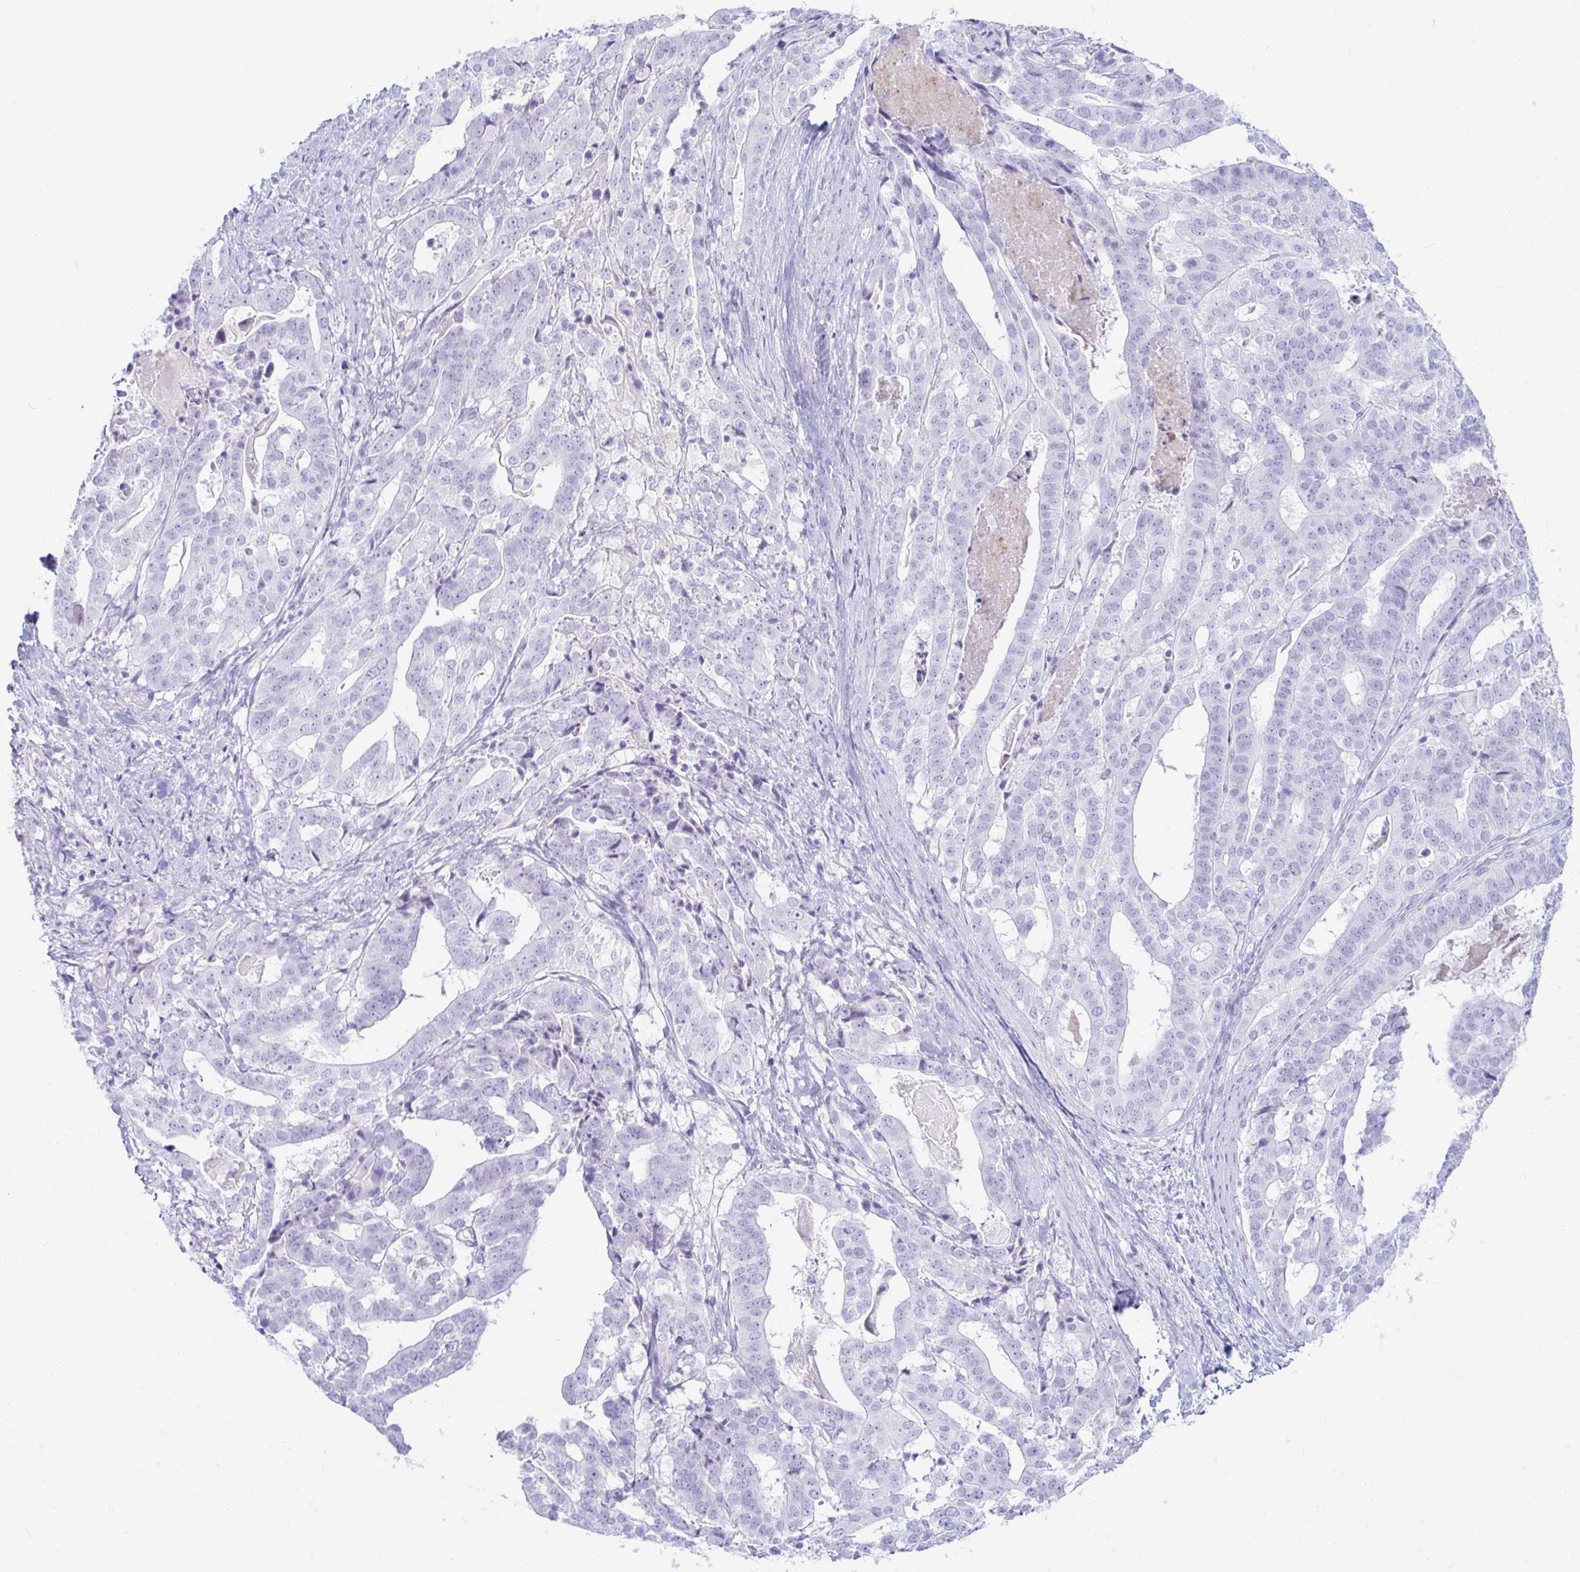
{"staining": {"intensity": "negative", "quantity": "none", "location": "none"}, "tissue": "stomach cancer", "cell_type": "Tumor cells", "image_type": "cancer", "snomed": [{"axis": "morphology", "description": "Adenocarcinoma, NOS"}, {"axis": "topography", "description": "Stomach"}], "caption": "There is no significant staining in tumor cells of stomach cancer (adenocarcinoma).", "gene": "ERICH6", "patient": {"sex": "male", "age": 48}}